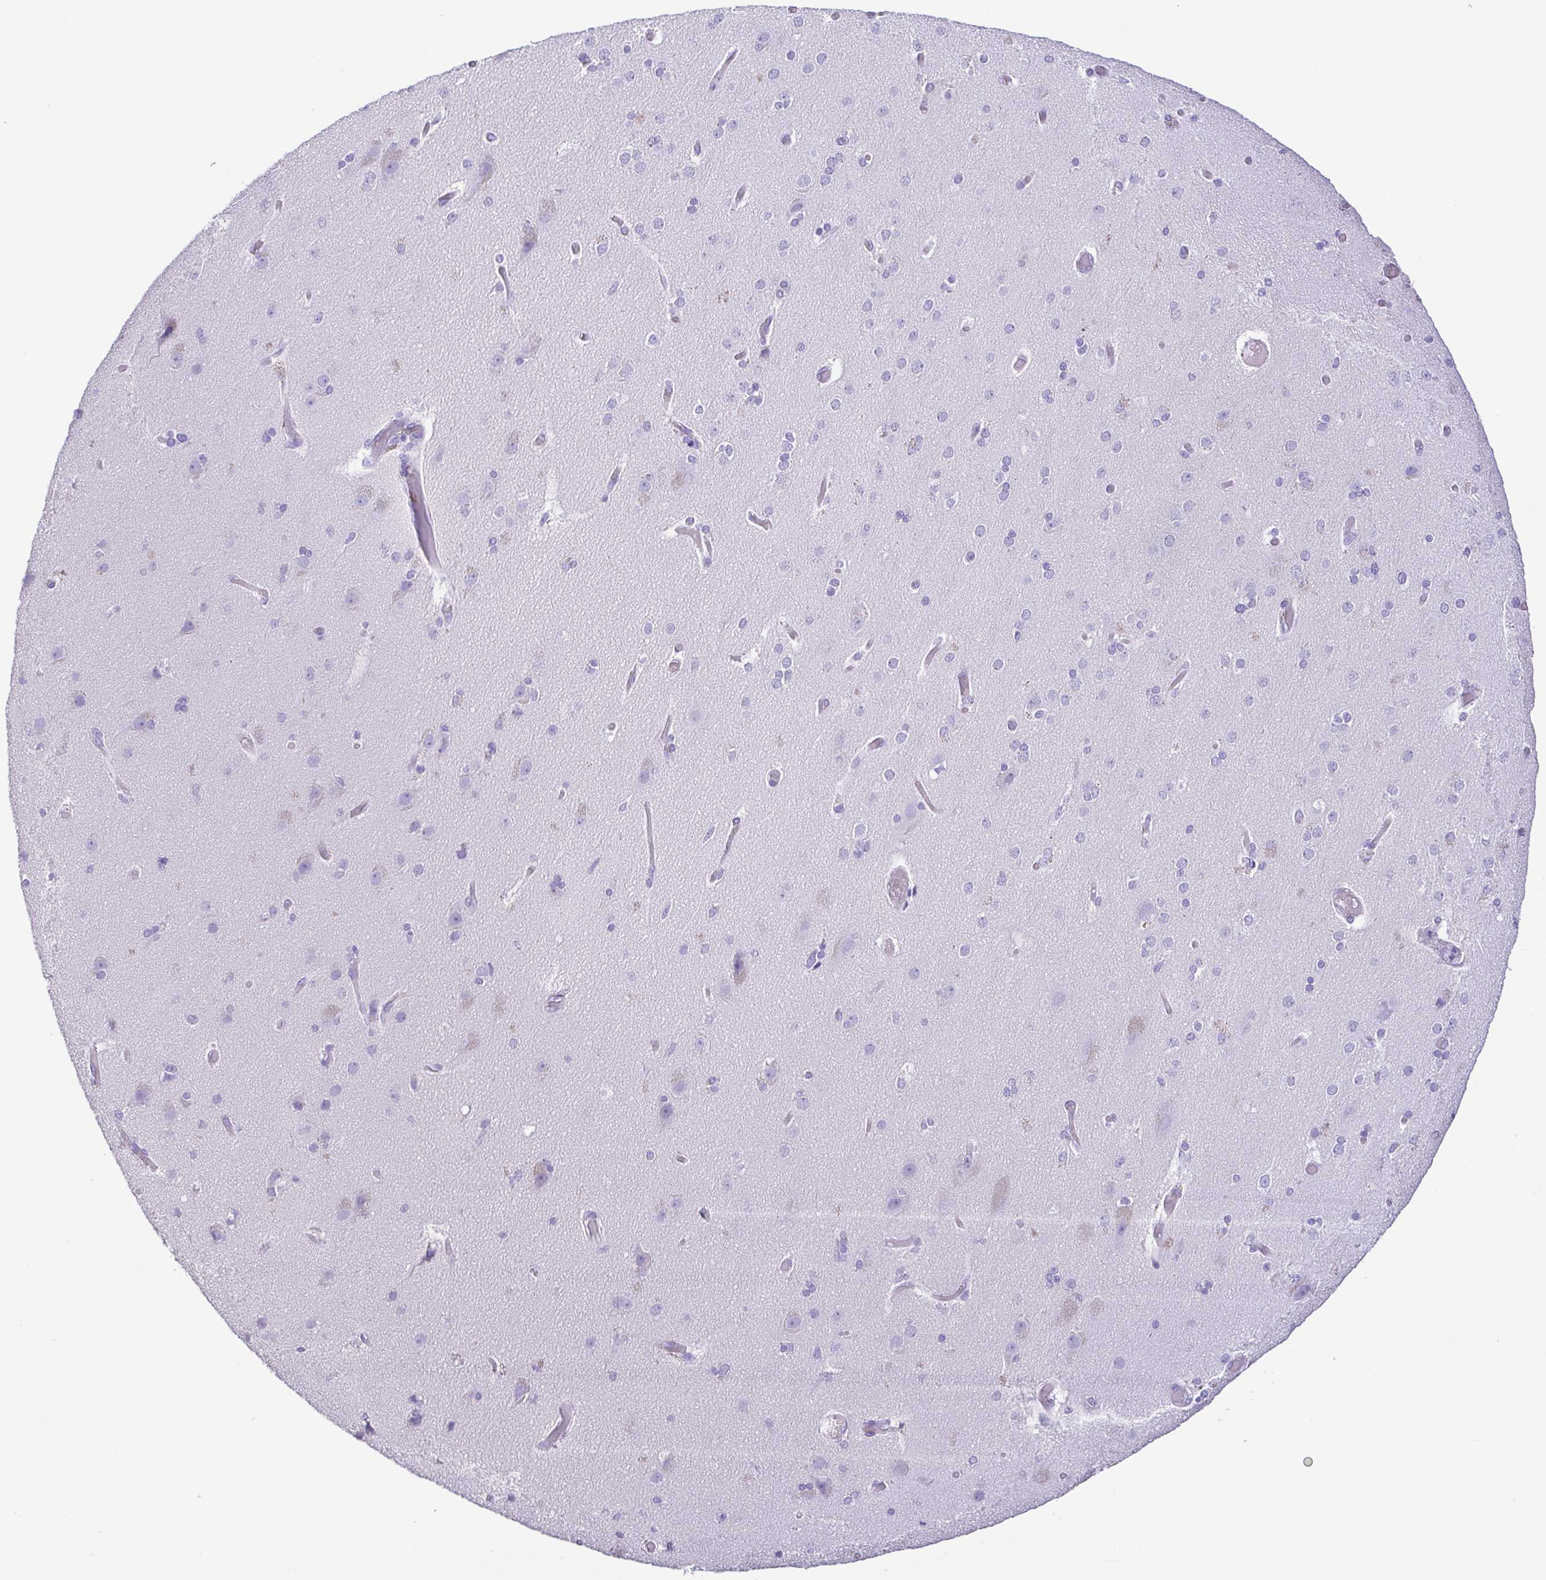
{"staining": {"intensity": "negative", "quantity": "none", "location": "none"}, "tissue": "cerebral cortex", "cell_type": "Endothelial cells", "image_type": "normal", "snomed": [{"axis": "morphology", "description": "Normal tissue, NOS"}, {"axis": "morphology", "description": "Glioma, malignant, High grade"}, {"axis": "topography", "description": "Cerebral cortex"}], "caption": "IHC micrograph of unremarkable human cerebral cortex stained for a protein (brown), which reveals no staining in endothelial cells.", "gene": "CASP14", "patient": {"sex": "male", "age": 71}}